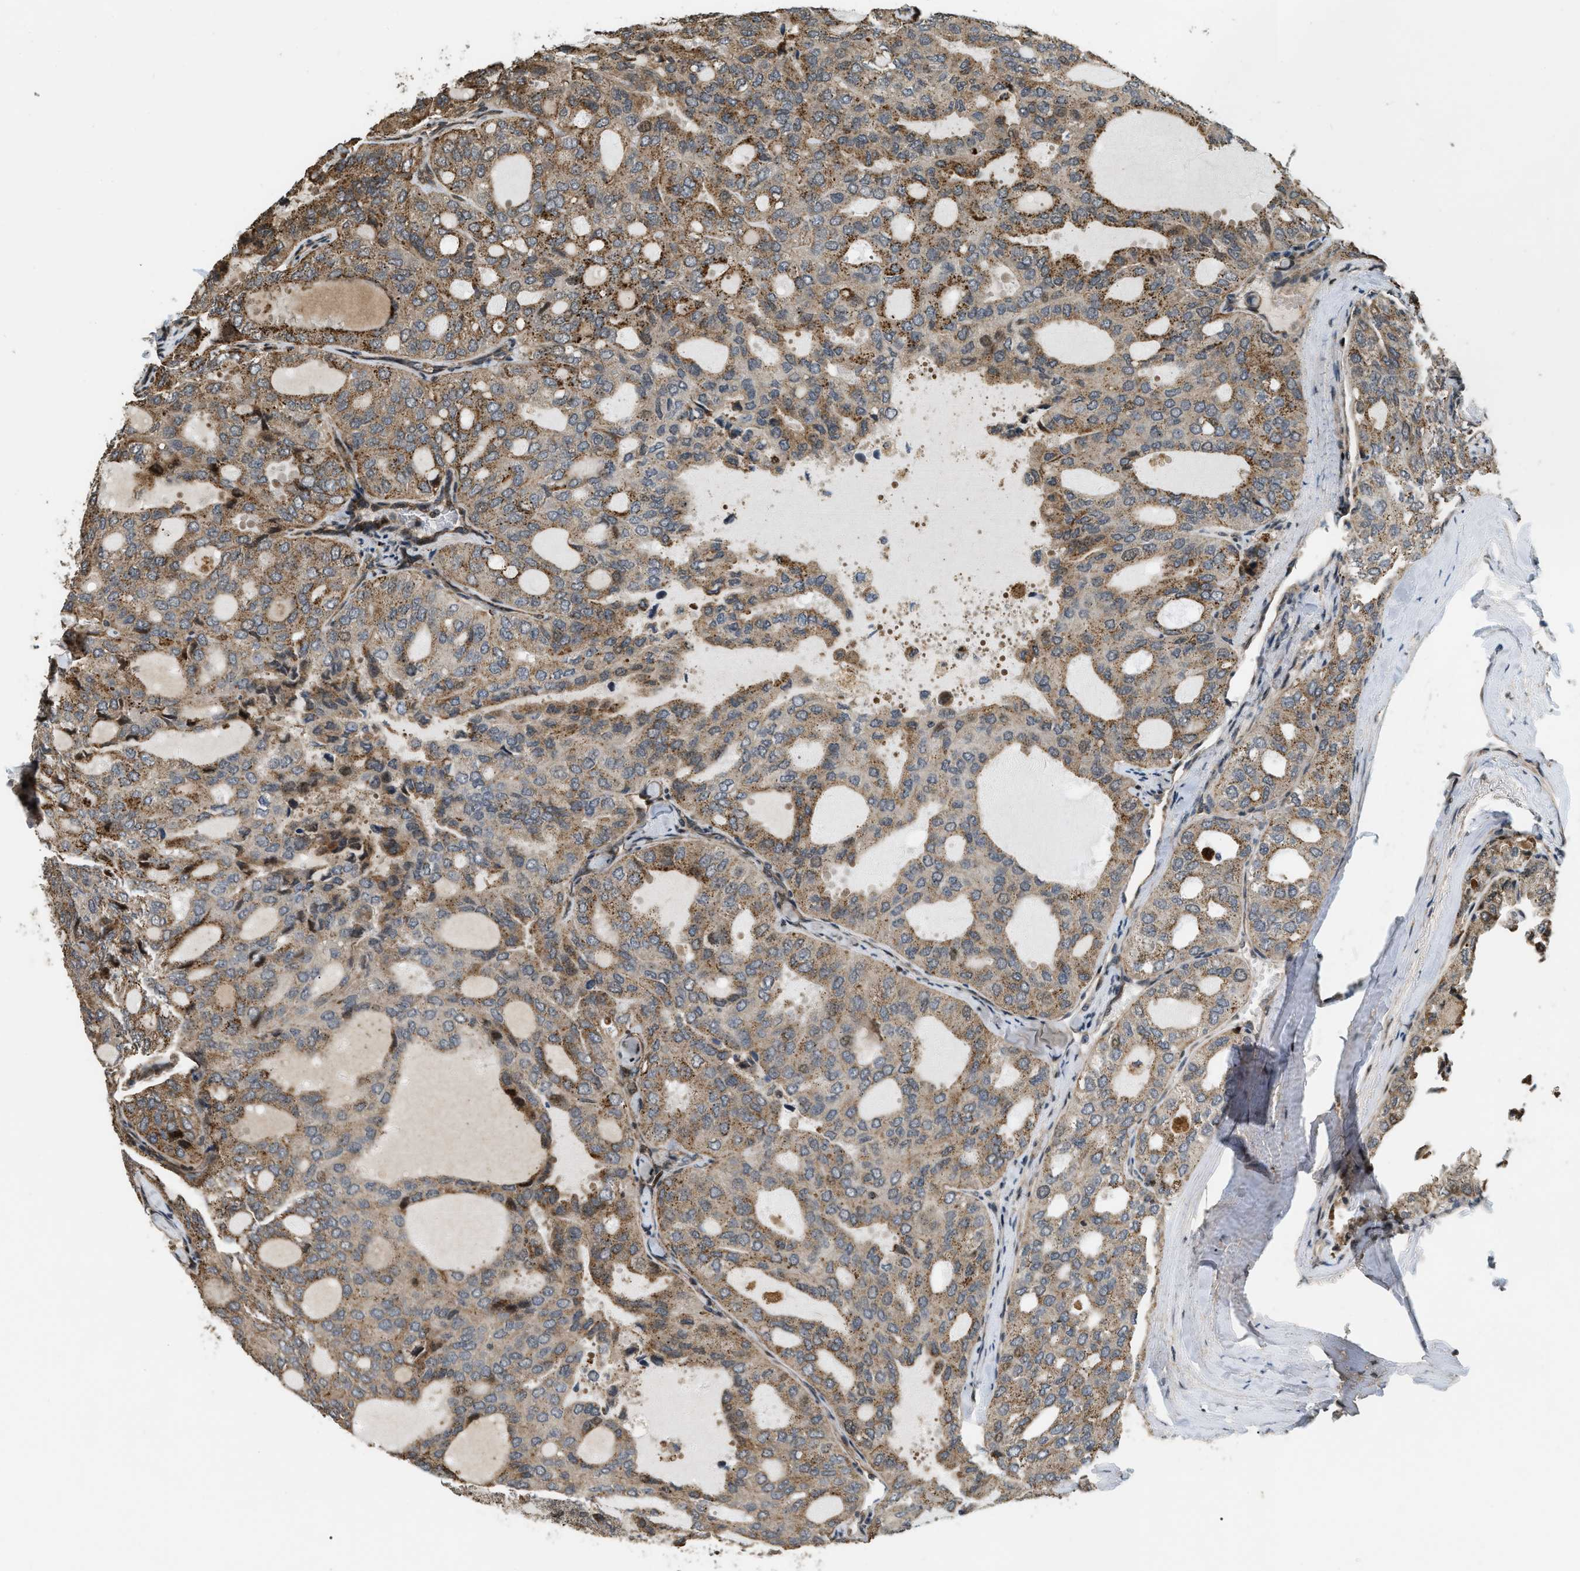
{"staining": {"intensity": "moderate", "quantity": ">75%", "location": "cytoplasmic/membranous"}, "tissue": "thyroid cancer", "cell_type": "Tumor cells", "image_type": "cancer", "snomed": [{"axis": "morphology", "description": "Follicular adenoma carcinoma, NOS"}, {"axis": "topography", "description": "Thyroid gland"}], "caption": "About >75% of tumor cells in human thyroid follicular adenoma carcinoma exhibit moderate cytoplasmic/membranous protein staining as visualized by brown immunohistochemical staining.", "gene": "LTA4H", "patient": {"sex": "male", "age": 75}}